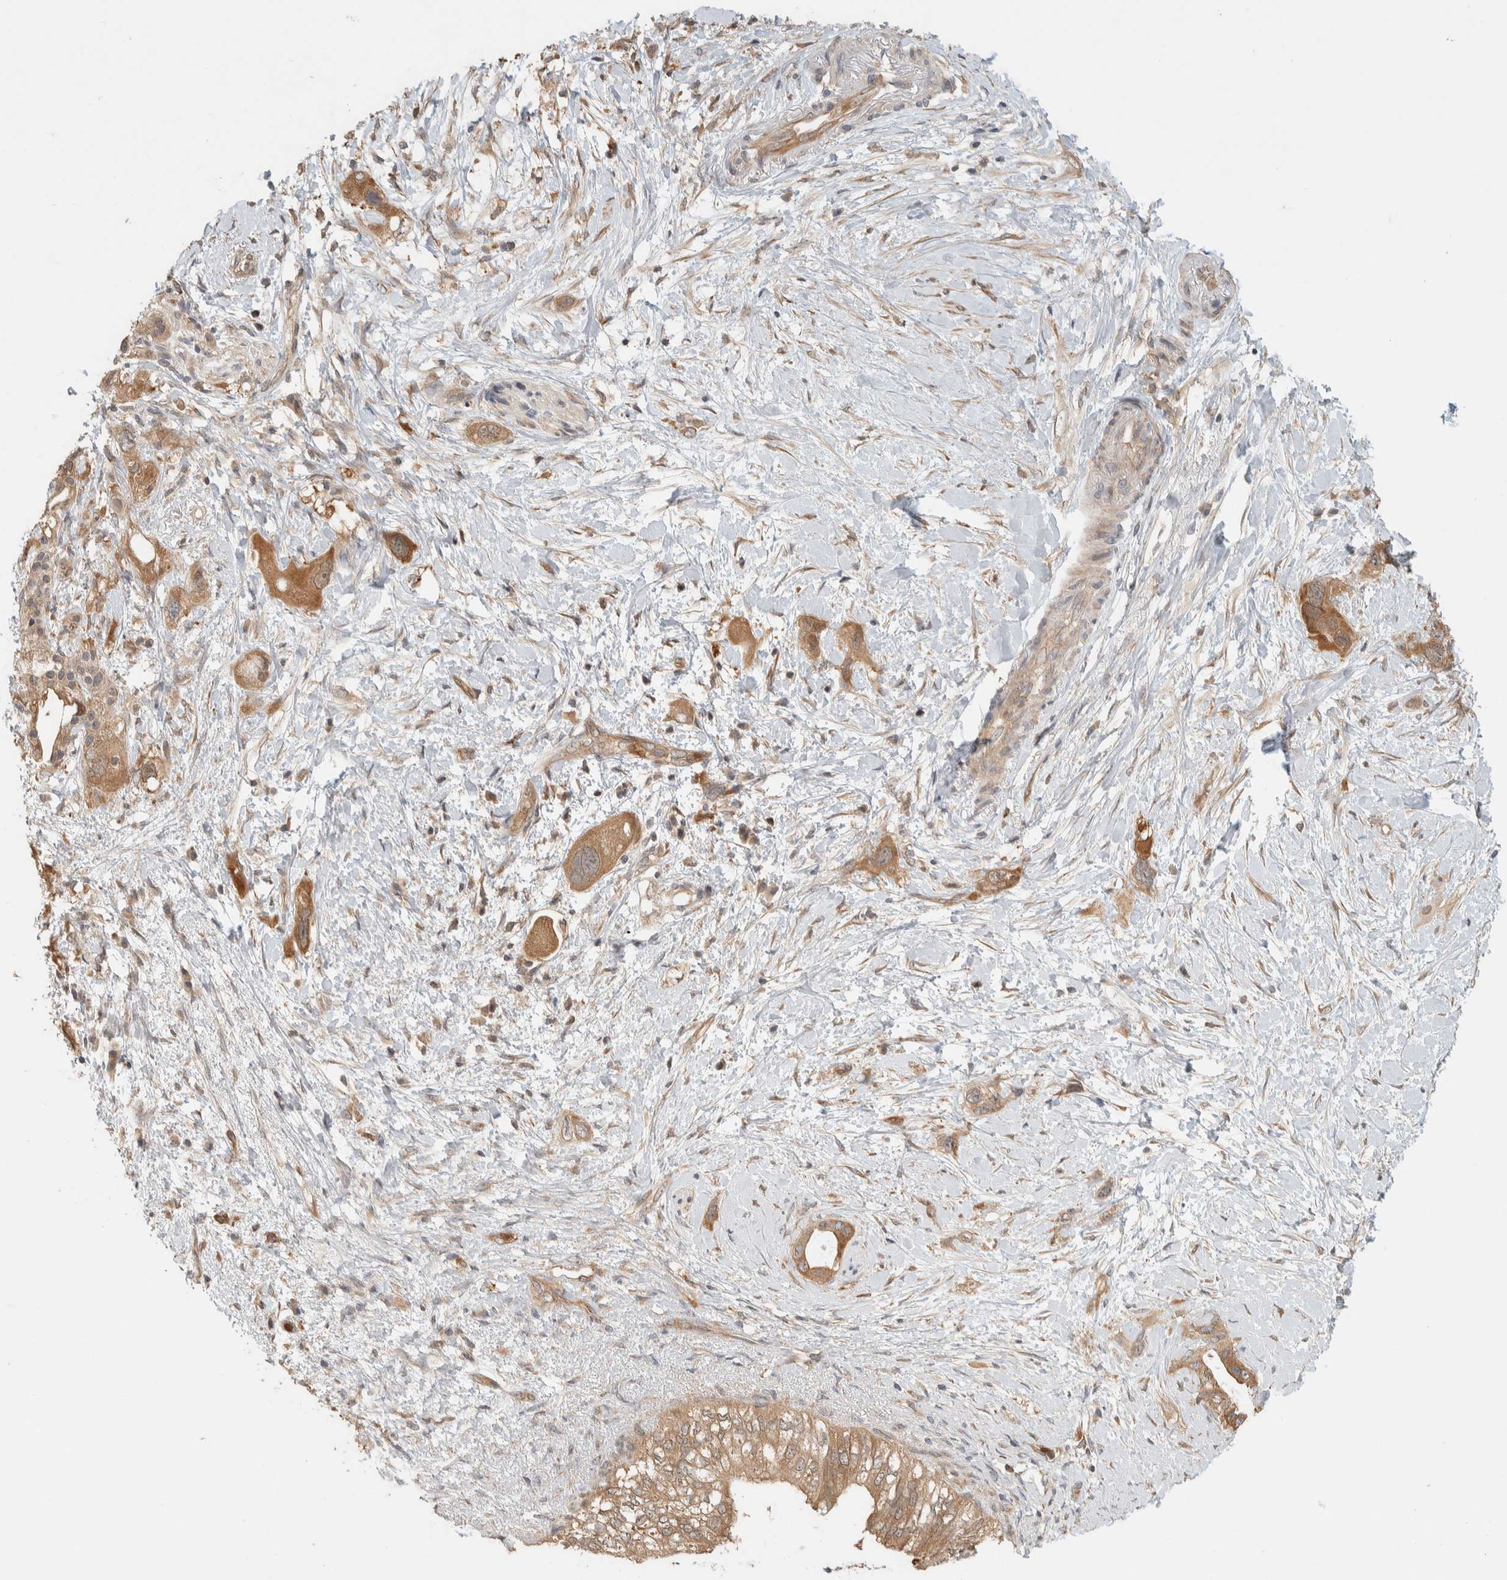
{"staining": {"intensity": "moderate", "quantity": ">75%", "location": "cytoplasmic/membranous"}, "tissue": "pancreatic cancer", "cell_type": "Tumor cells", "image_type": "cancer", "snomed": [{"axis": "morphology", "description": "Adenocarcinoma, NOS"}, {"axis": "topography", "description": "Pancreas"}], "caption": "Immunohistochemistry photomicrograph of human pancreatic cancer (adenocarcinoma) stained for a protein (brown), which shows medium levels of moderate cytoplasmic/membranous staining in approximately >75% of tumor cells.", "gene": "ADSS2", "patient": {"sex": "female", "age": 56}}